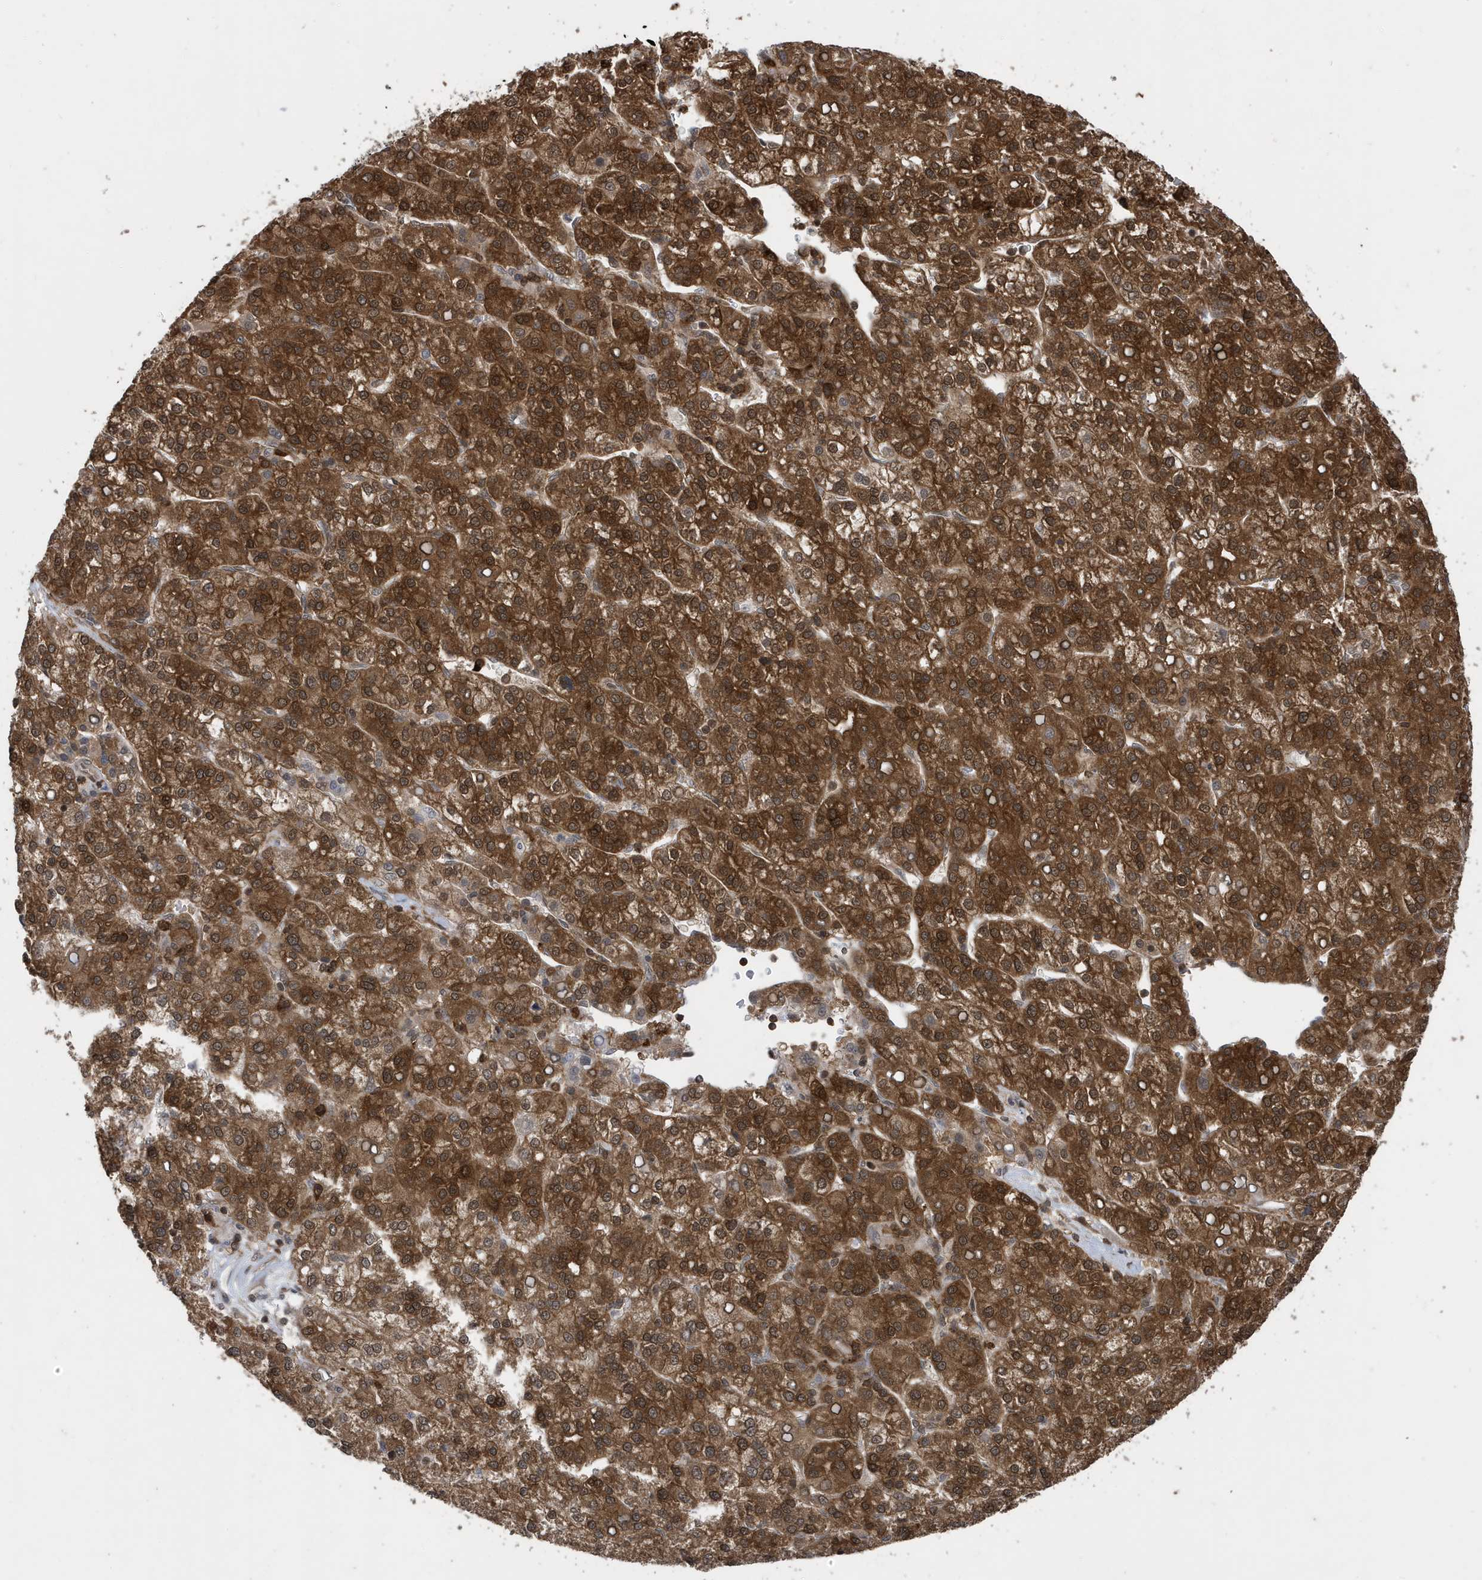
{"staining": {"intensity": "strong", "quantity": ">75%", "location": "cytoplasmic/membranous"}, "tissue": "liver cancer", "cell_type": "Tumor cells", "image_type": "cancer", "snomed": [{"axis": "morphology", "description": "Carcinoma, Hepatocellular, NOS"}, {"axis": "topography", "description": "Liver"}], "caption": "A brown stain labels strong cytoplasmic/membranous expression of a protein in human liver cancer (hepatocellular carcinoma) tumor cells.", "gene": "UBQLN1", "patient": {"sex": "female", "age": 58}}